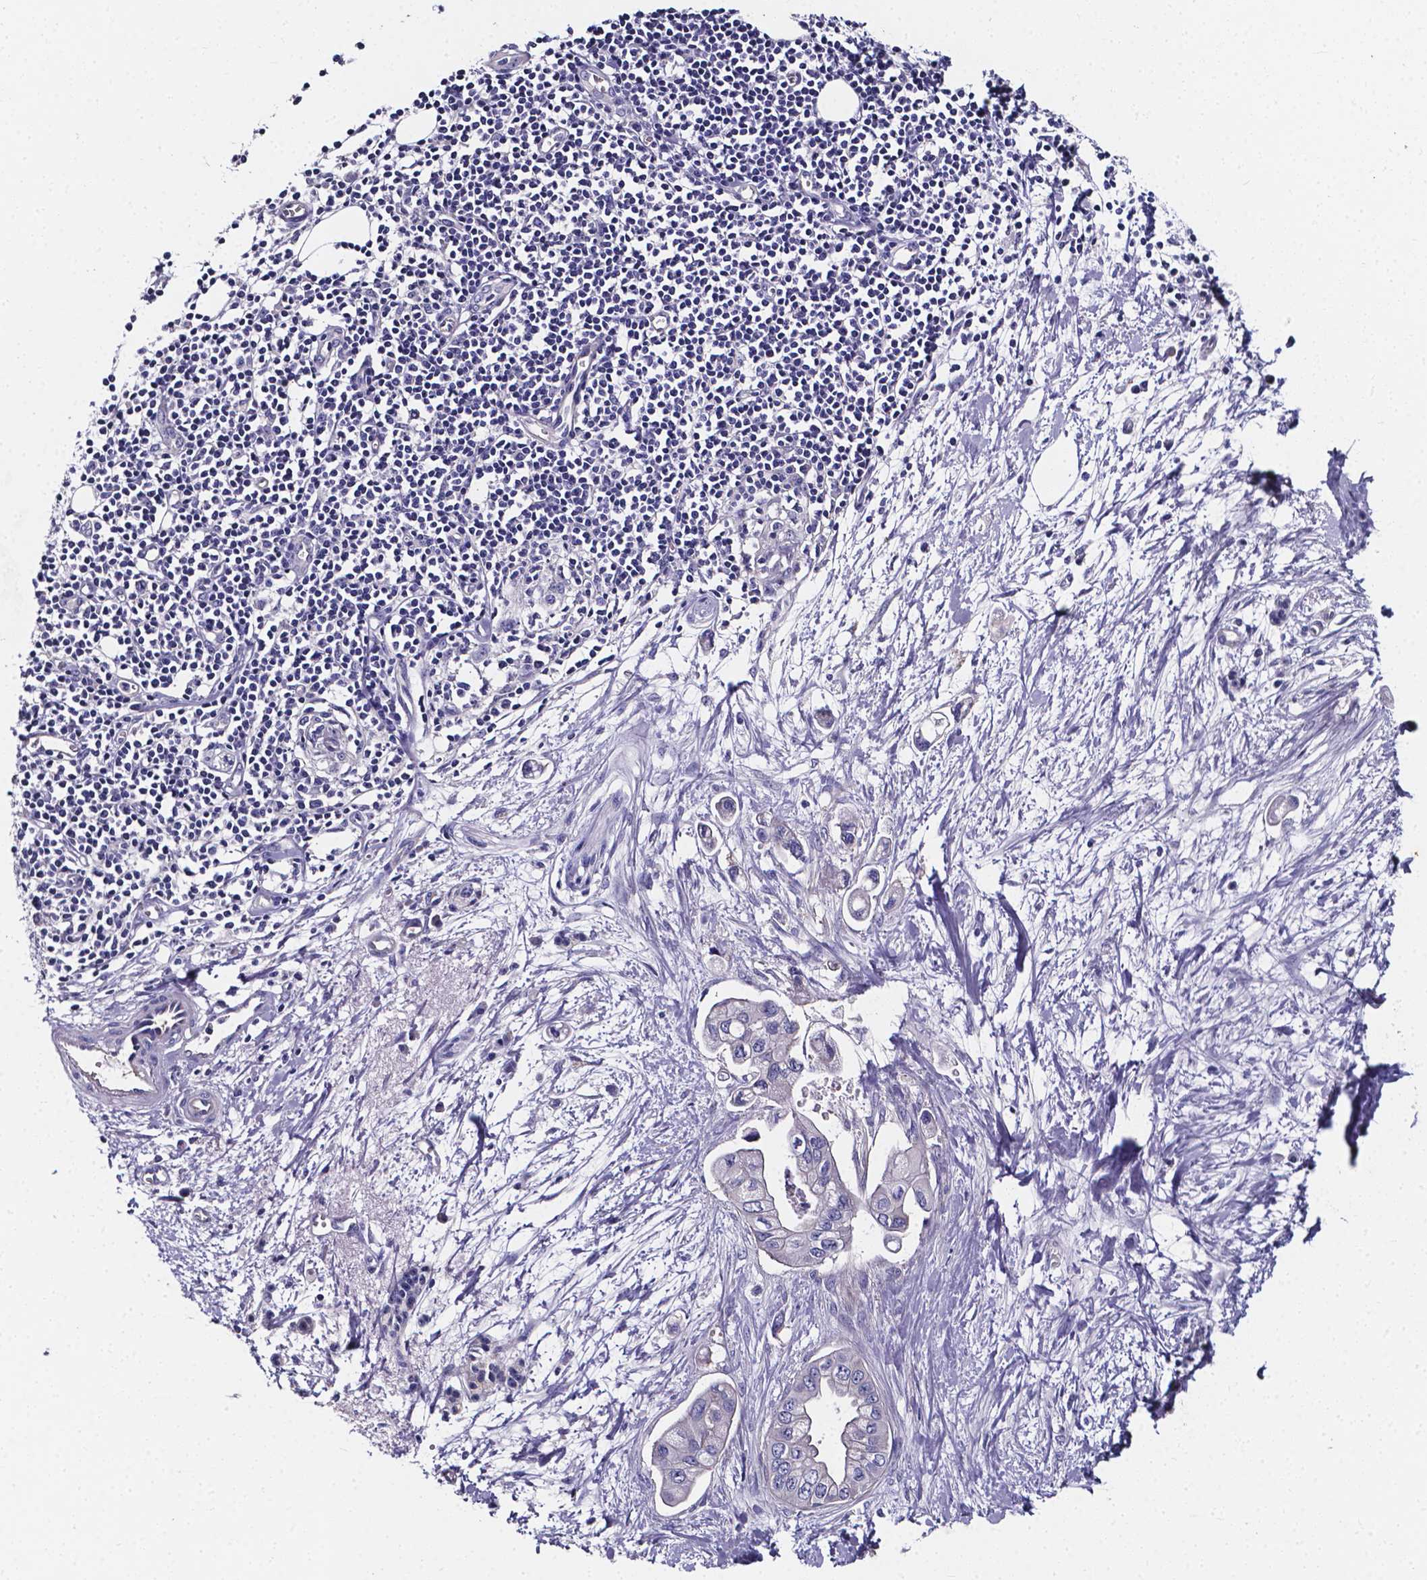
{"staining": {"intensity": "negative", "quantity": "none", "location": "none"}, "tissue": "pancreatic cancer", "cell_type": "Tumor cells", "image_type": "cancer", "snomed": [{"axis": "morphology", "description": "Adenocarcinoma, NOS"}, {"axis": "topography", "description": "Pancreas"}], "caption": "Pancreatic adenocarcinoma stained for a protein using immunohistochemistry (IHC) demonstrates no staining tumor cells.", "gene": "CACNG8", "patient": {"sex": "male", "age": 60}}